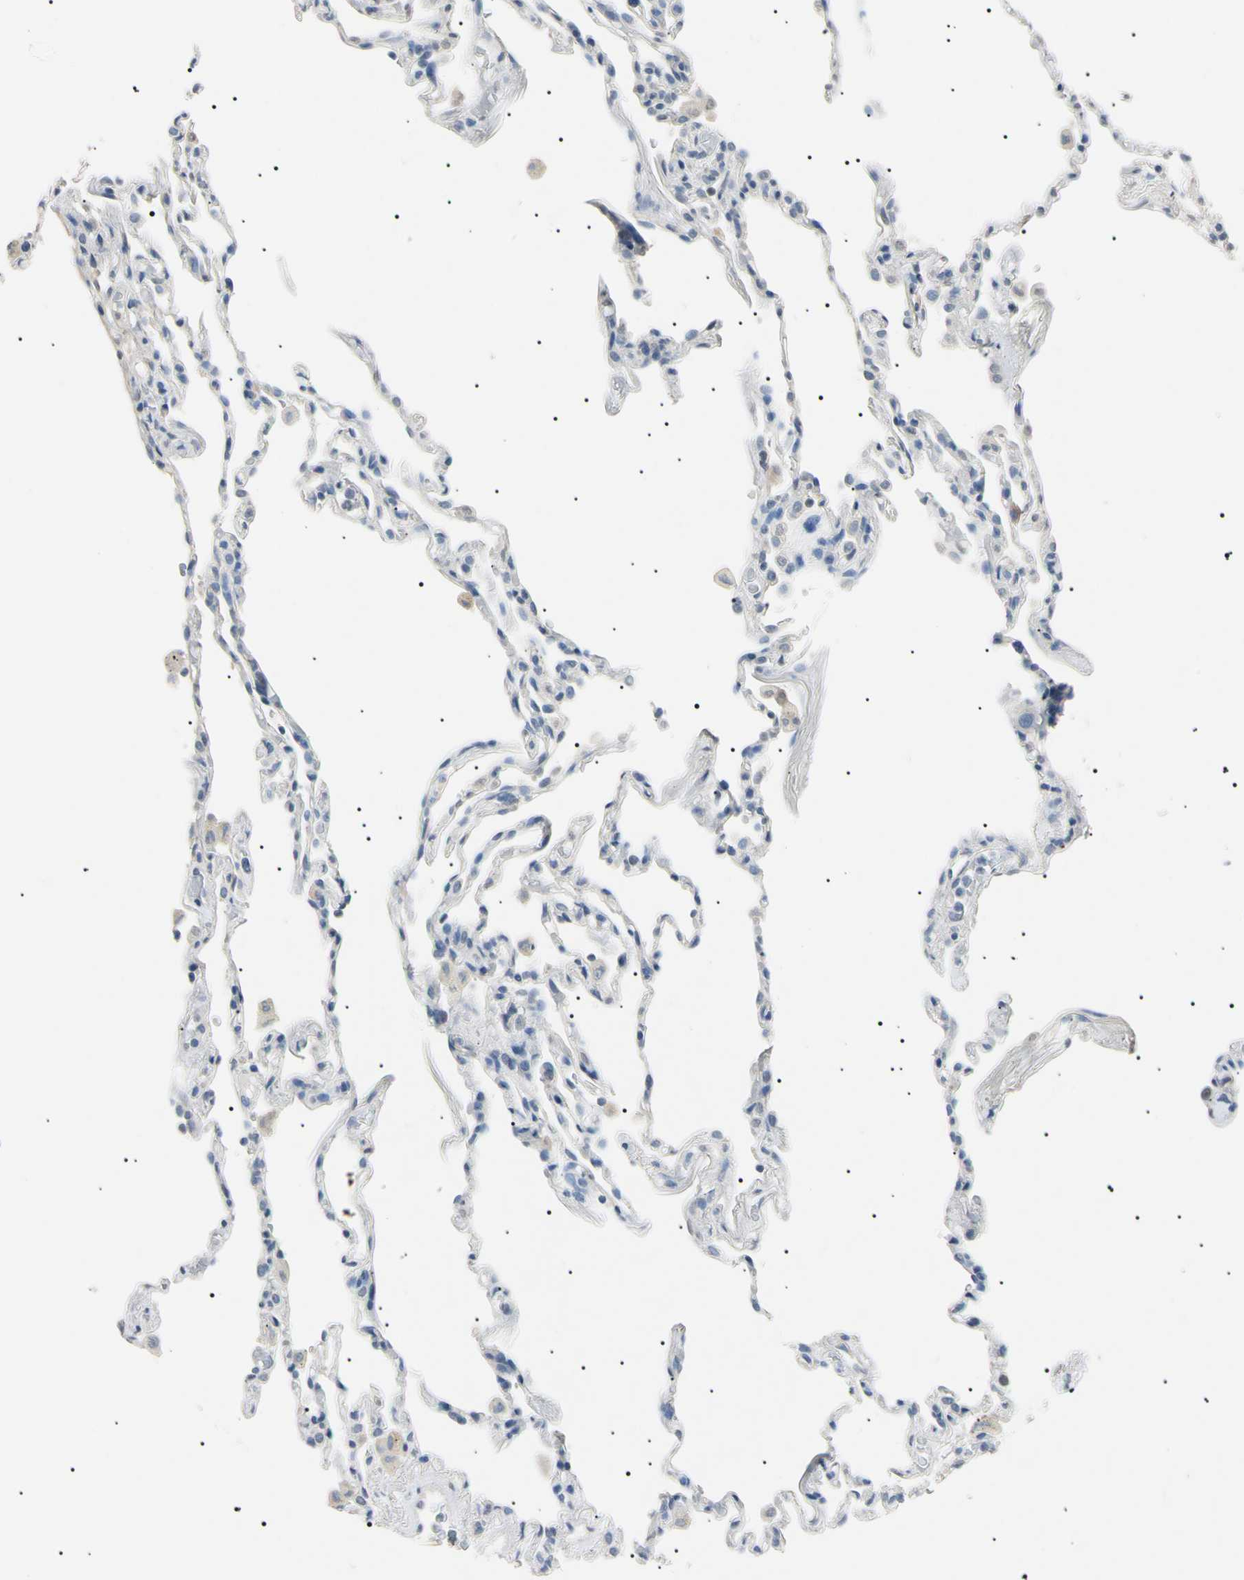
{"staining": {"intensity": "negative", "quantity": "none", "location": "none"}, "tissue": "lung", "cell_type": "Alveolar cells", "image_type": "normal", "snomed": [{"axis": "morphology", "description": "Normal tissue, NOS"}, {"axis": "topography", "description": "Lung"}], "caption": "An immunohistochemistry (IHC) photomicrograph of normal lung is shown. There is no staining in alveolar cells of lung. (DAB immunohistochemistry (IHC) with hematoxylin counter stain).", "gene": "CGB3", "patient": {"sex": "male", "age": 59}}